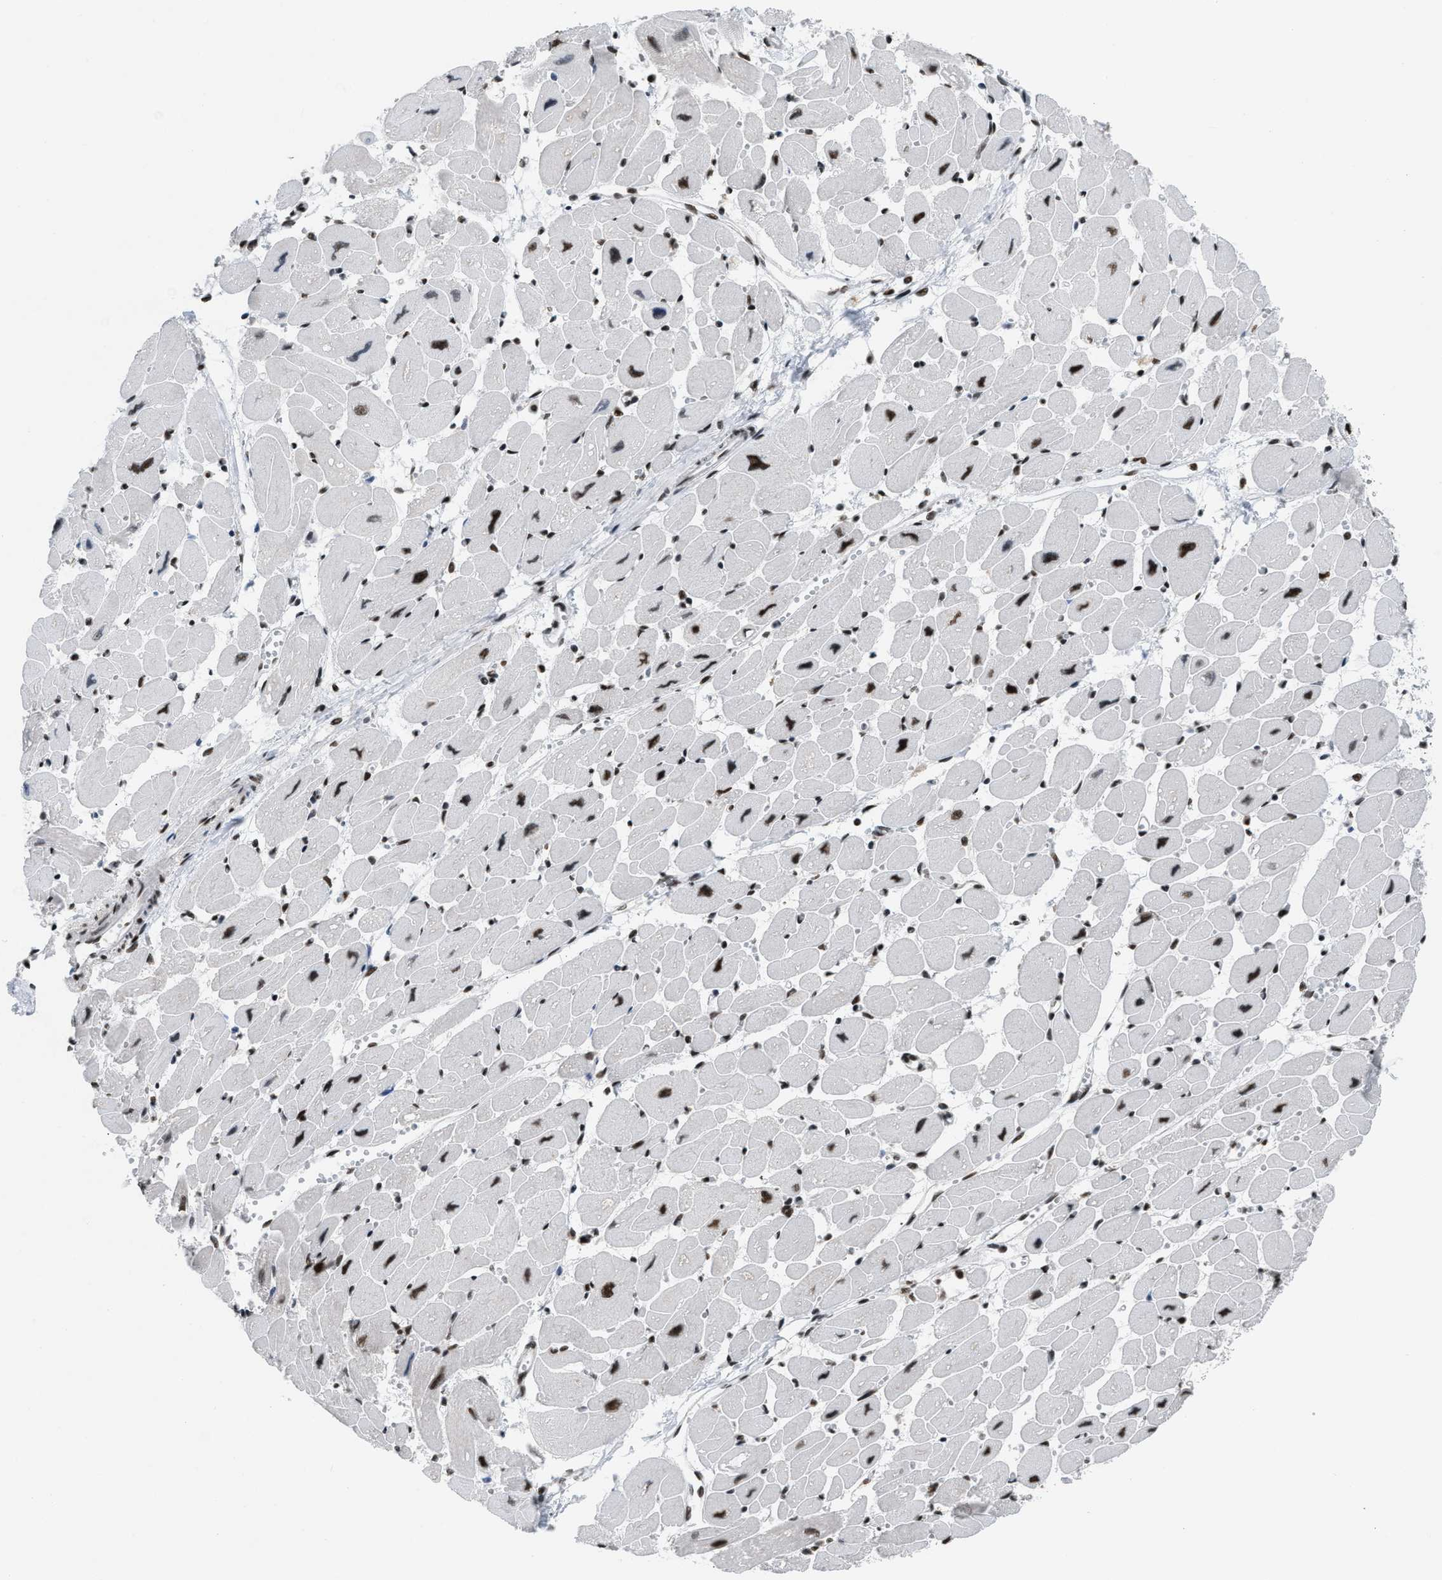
{"staining": {"intensity": "strong", "quantity": ">75%", "location": "nuclear"}, "tissue": "heart muscle", "cell_type": "Cardiomyocytes", "image_type": "normal", "snomed": [{"axis": "morphology", "description": "Normal tissue, NOS"}, {"axis": "topography", "description": "Heart"}], "caption": "Immunohistochemical staining of unremarkable human heart muscle displays strong nuclear protein positivity in approximately >75% of cardiomyocytes.", "gene": "SCAF4", "patient": {"sex": "female", "age": 54}}